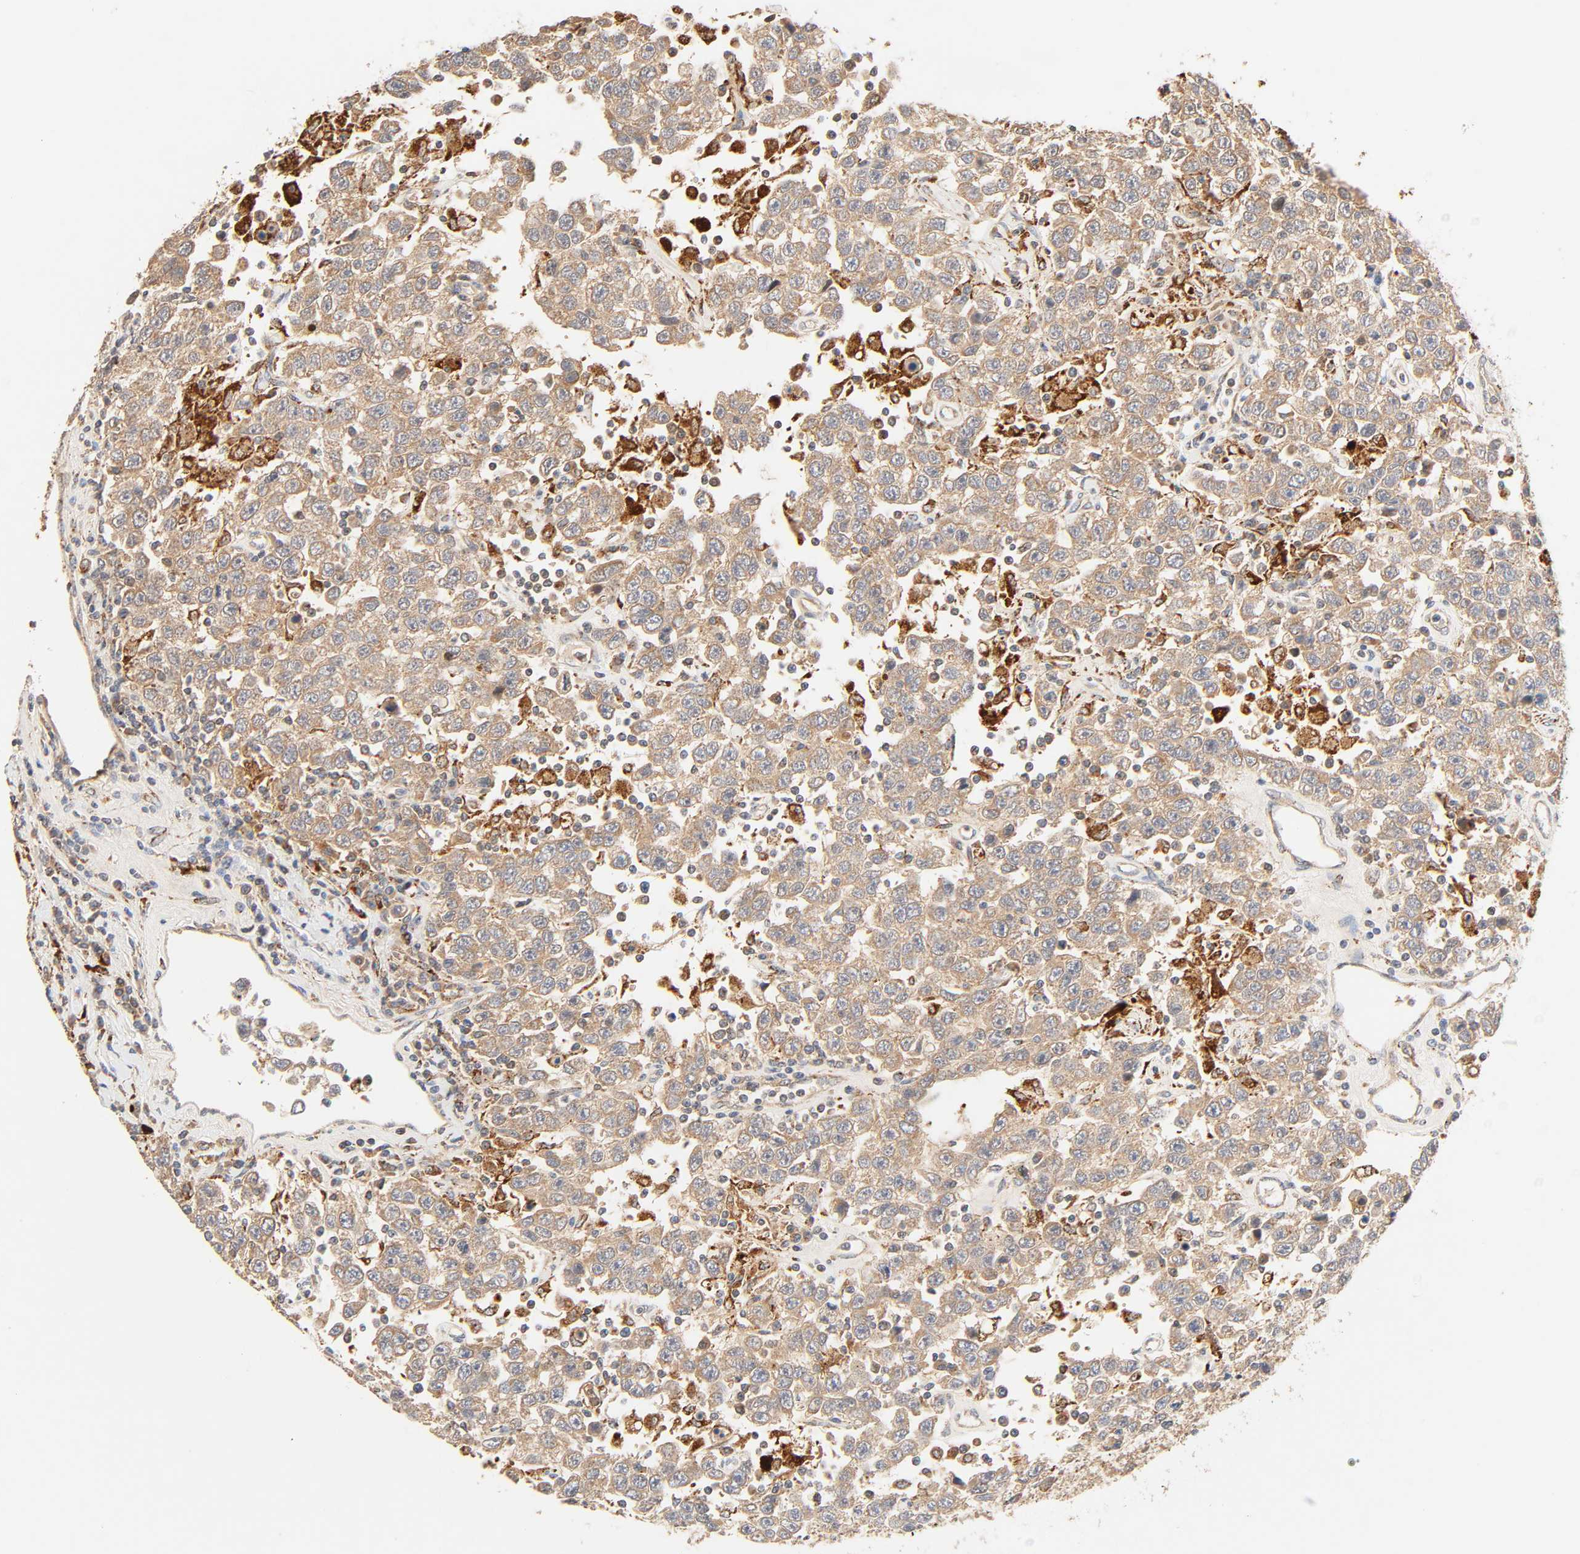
{"staining": {"intensity": "moderate", "quantity": ">75%", "location": "cytoplasmic/membranous"}, "tissue": "testis cancer", "cell_type": "Tumor cells", "image_type": "cancer", "snomed": [{"axis": "morphology", "description": "Seminoma, NOS"}, {"axis": "topography", "description": "Testis"}], "caption": "Testis seminoma was stained to show a protein in brown. There is medium levels of moderate cytoplasmic/membranous staining in approximately >75% of tumor cells. Nuclei are stained in blue.", "gene": "MAPK6", "patient": {"sex": "male", "age": 41}}